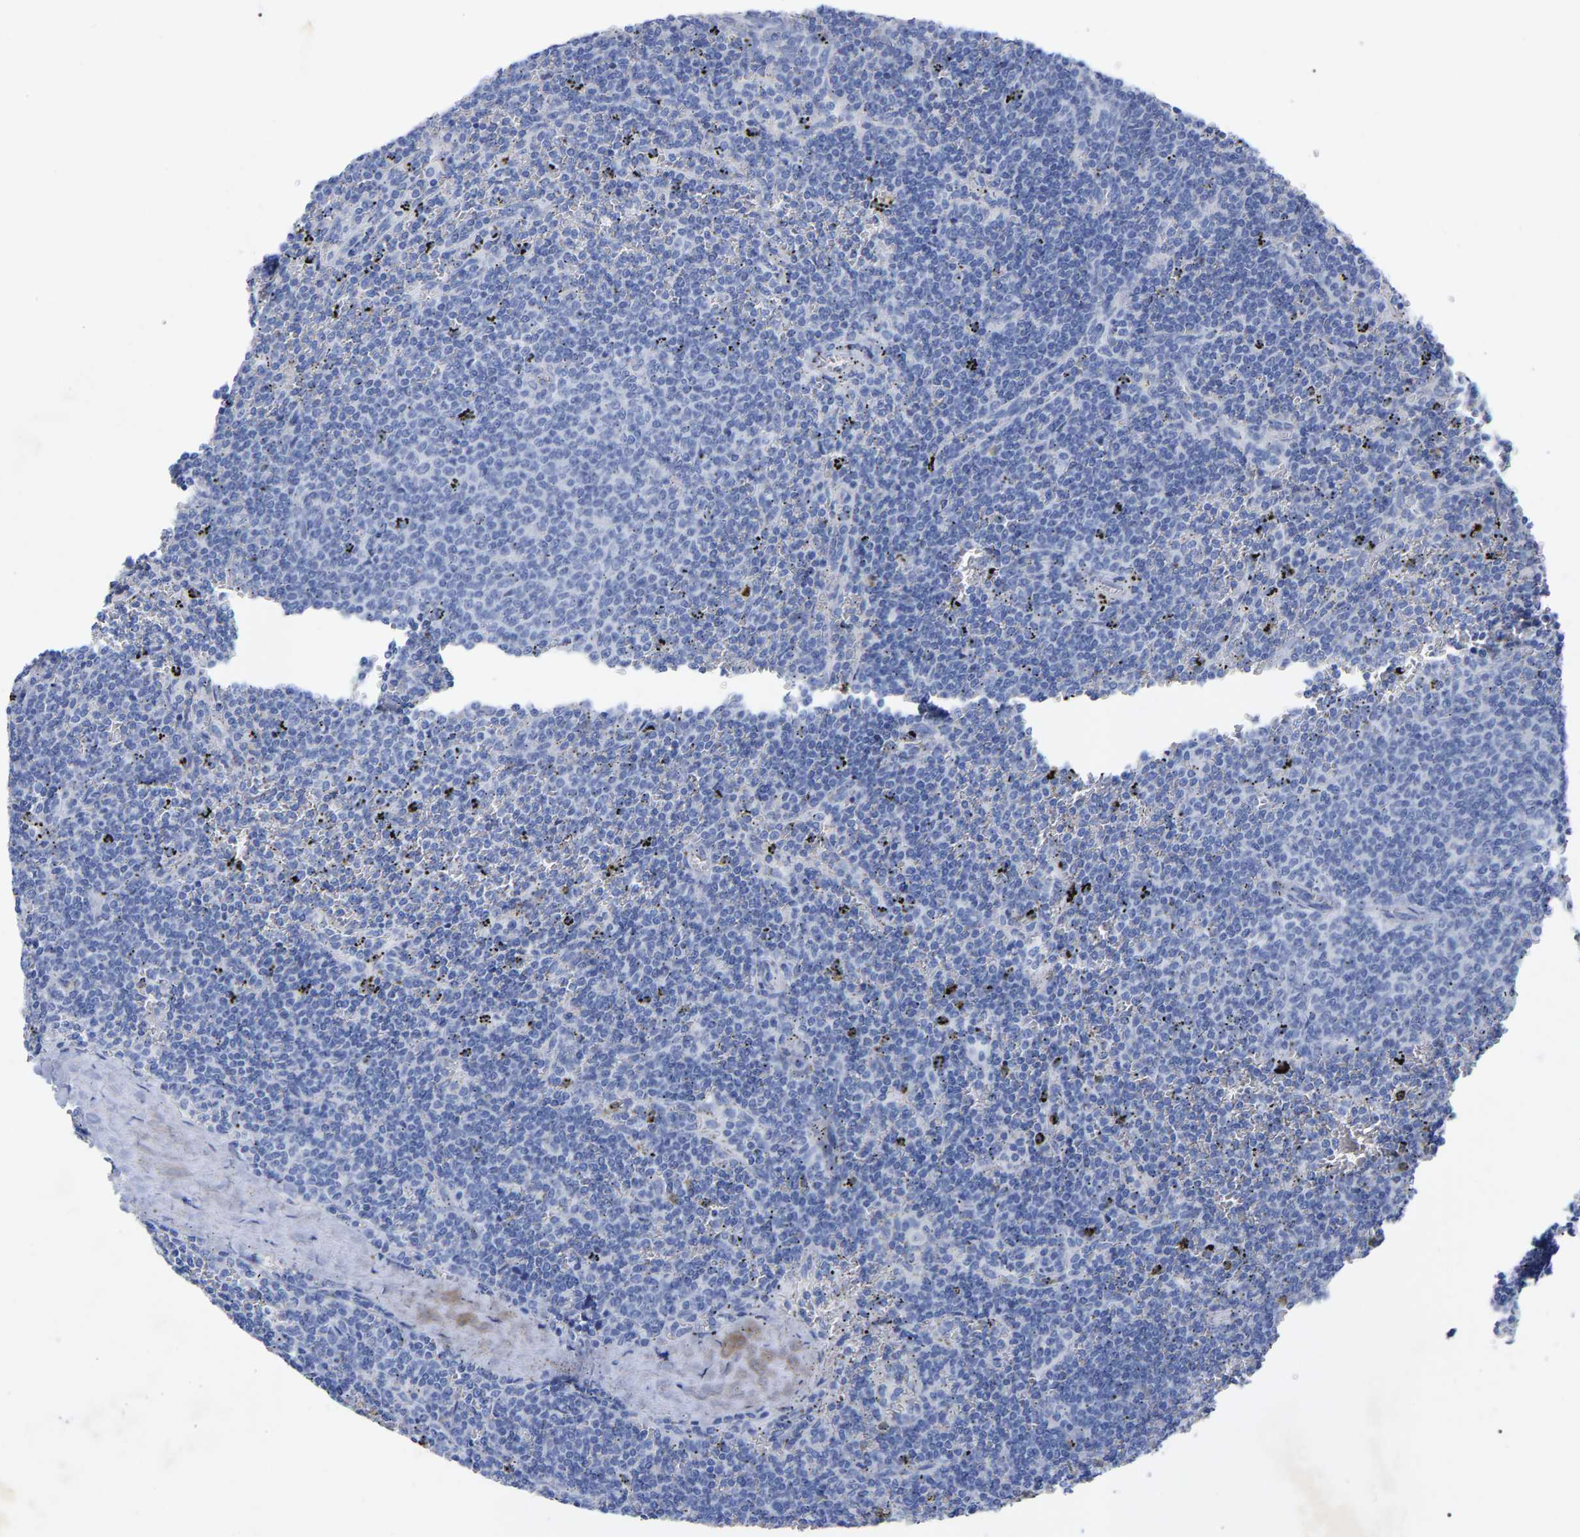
{"staining": {"intensity": "negative", "quantity": "none", "location": "none"}, "tissue": "lymphoma", "cell_type": "Tumor cells", "image_type": "cancer", "snomed": [{"axis": "morphology", "description": "Malignant lymphoma, non-Hodgkin's type, Low grade"}, {"axis": "topography", "description": "Spleen"}], "caption": "DAB immunohistochemical staining of lymphoma exhibits no significant expression in tumor cells.", "gene": "HAPLN1", "patient": {"sex": "female", "age": 50}}